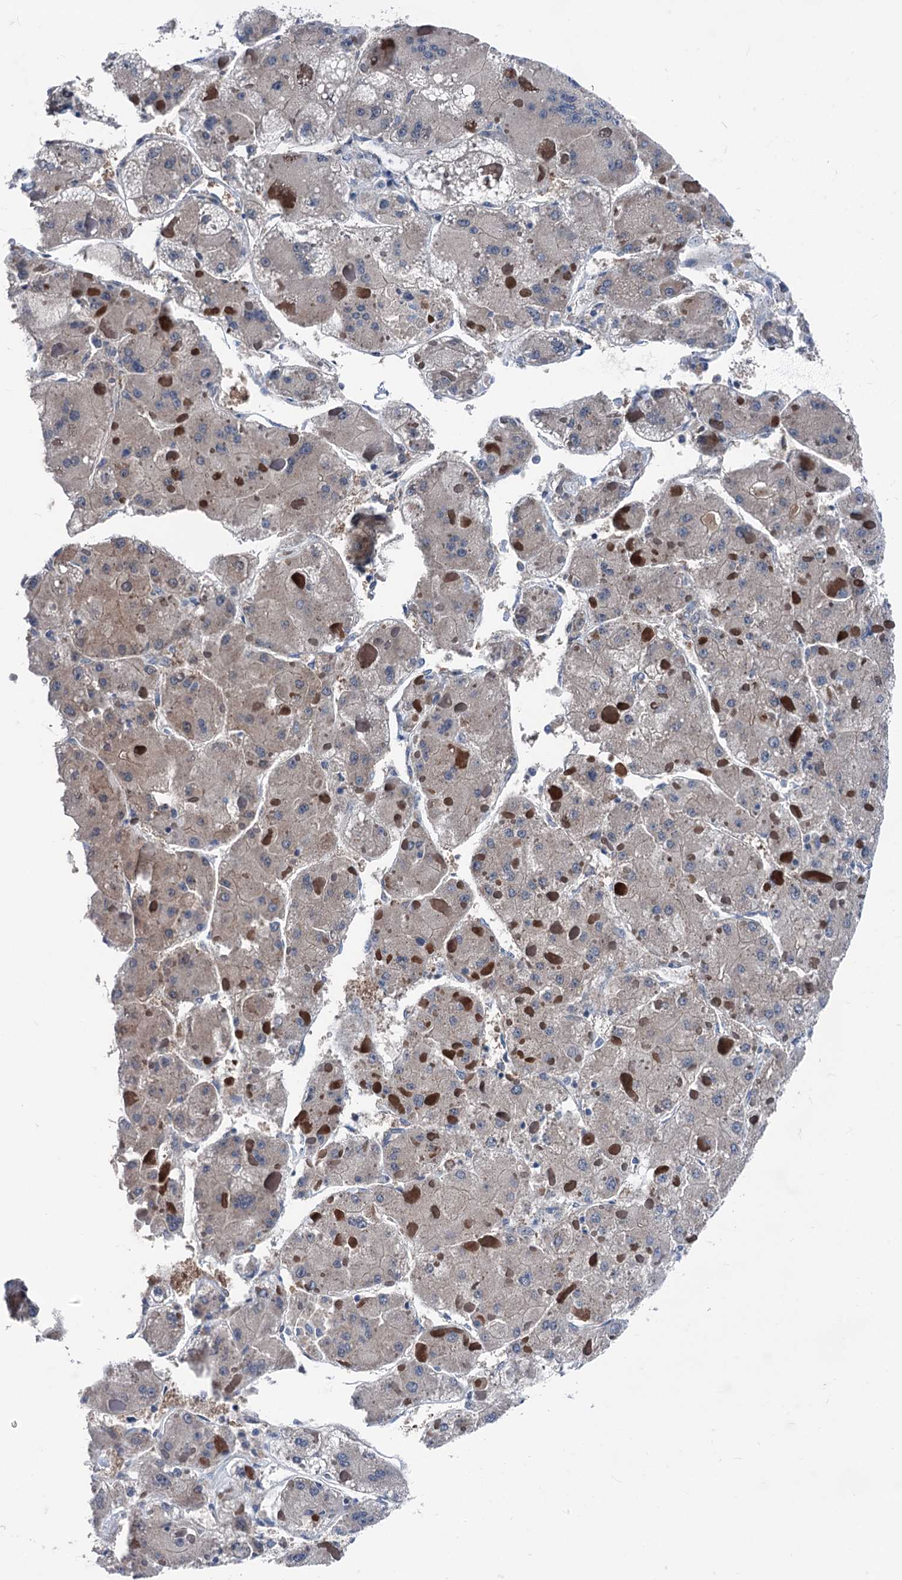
{"staining": {"intensity": "weak", "quantity": "25%-75%", "location": "cytoplasmic/membranous"}, "tissue": "liver cancer", "cell_type": "Tumor cells", "image_type": "cancer", "snomed": [{"axis": "morphology", "description": "Carcinoma, Hepatocellular, NOS"}, {"axis": "topography", "description": "Liver"}], "caption": "This photomicrograph exhibits IHC staining of liver hepatocellular carcinoma, with low weak cytoplasmic/membranous expression in approximately 25%-75% of tumor cells.", "gene": "GLO1", "patient": {"sex": "female", "age": 73}}